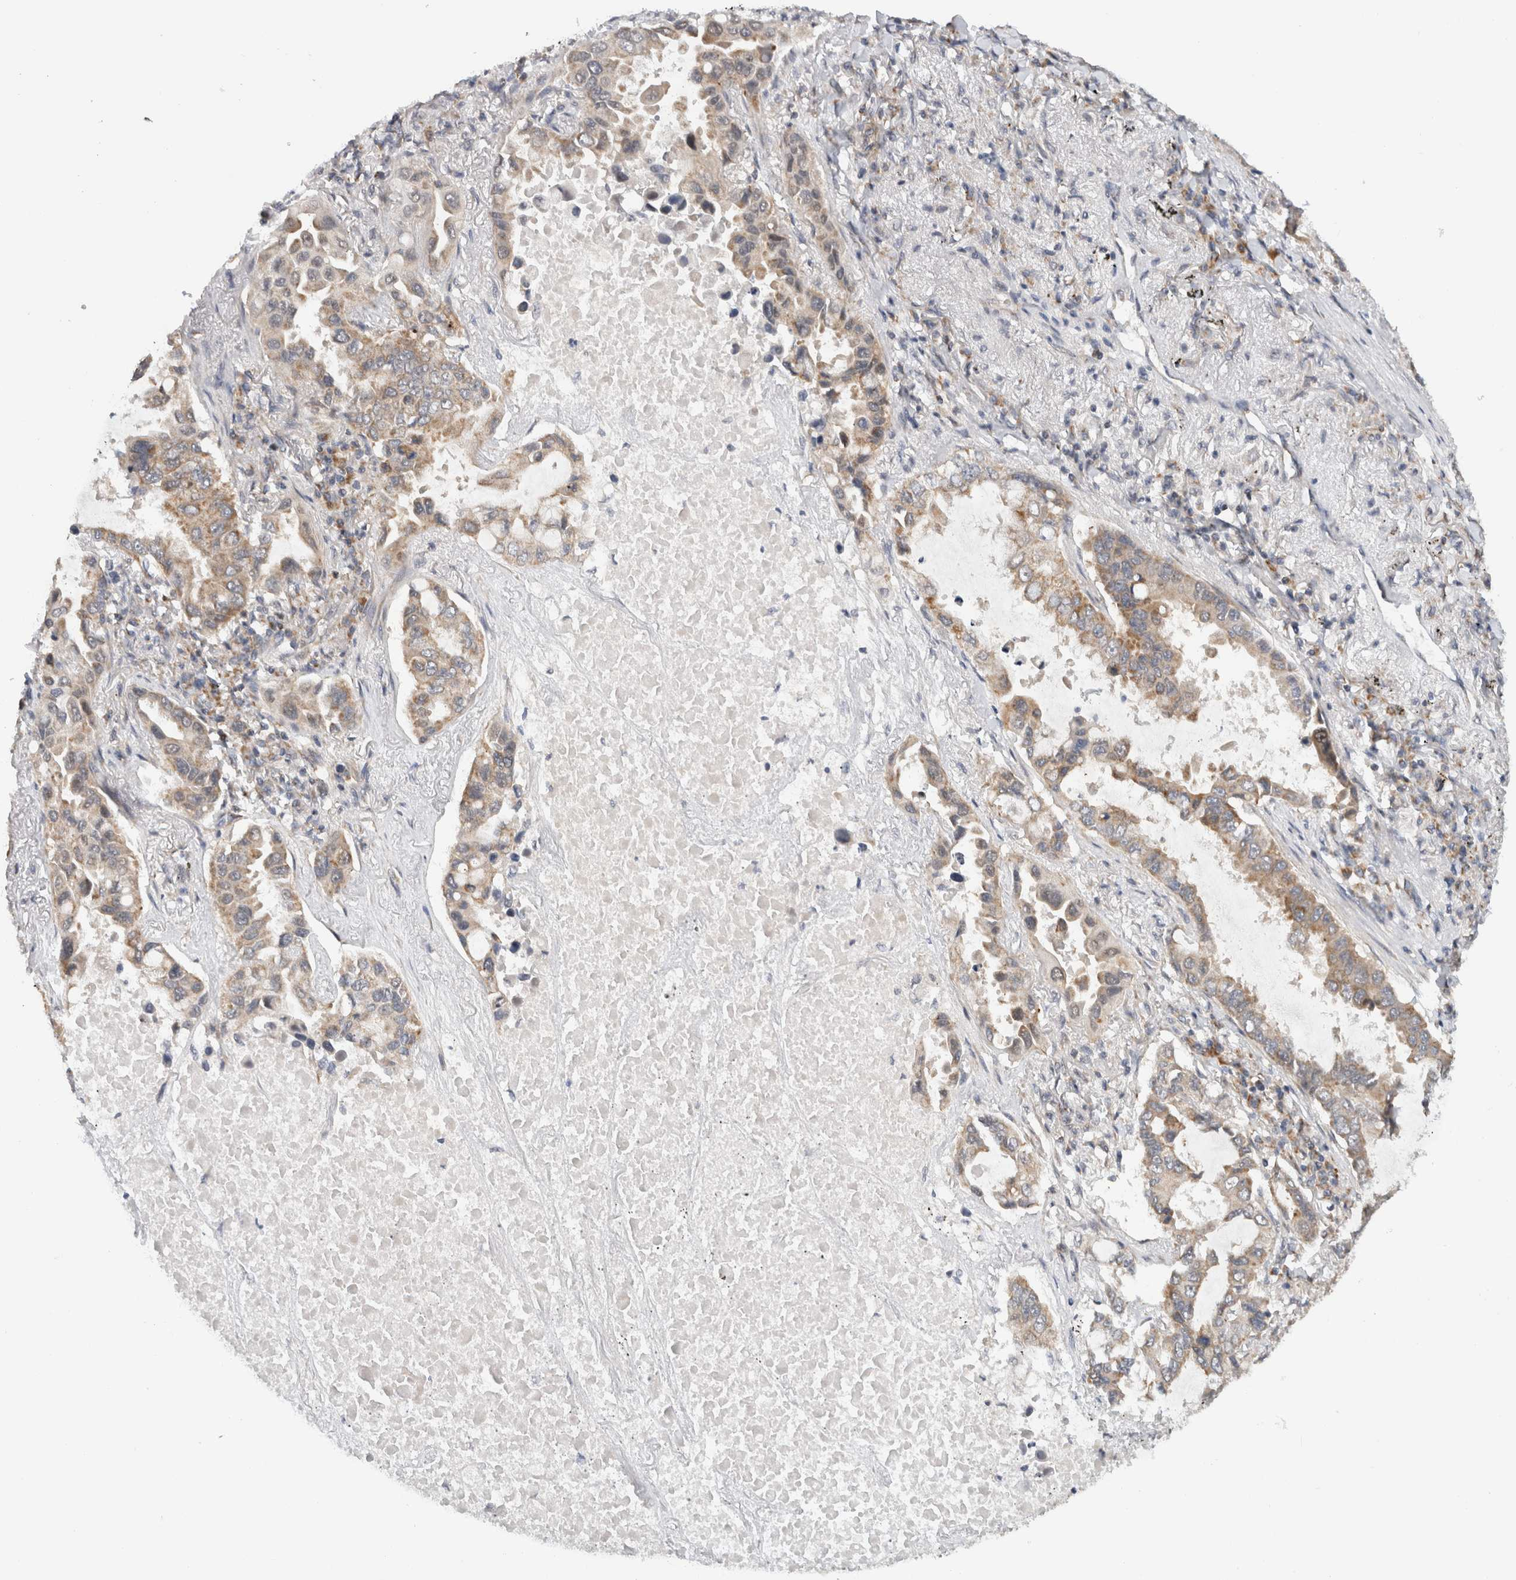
{"staining": {"intensity": "moderate", "quantity": "25%-75%", "location": "cytoplasmic/membranous"}, "tissue": "lung cancer", "cell_type": "Tumor cells", "image_type": "cancer", "snomed": [{"axis": "morphology", "description": "Adenocarcinoma, NOS"}, {"axis": "topography", "description": "Lung"}], "caption": "Immunohistochemistry histopathology image of neoplastic tissue: human lung cancer stained using immunohistochemistry displays medium levels of moderate protein expression localized specifically in the cytoplasmic/membranous of tumor cells, appearing as a cytoplasmic/membranous brown color.", "gene": "CMC2", "patient": {"sex": "male", "age": 64}}